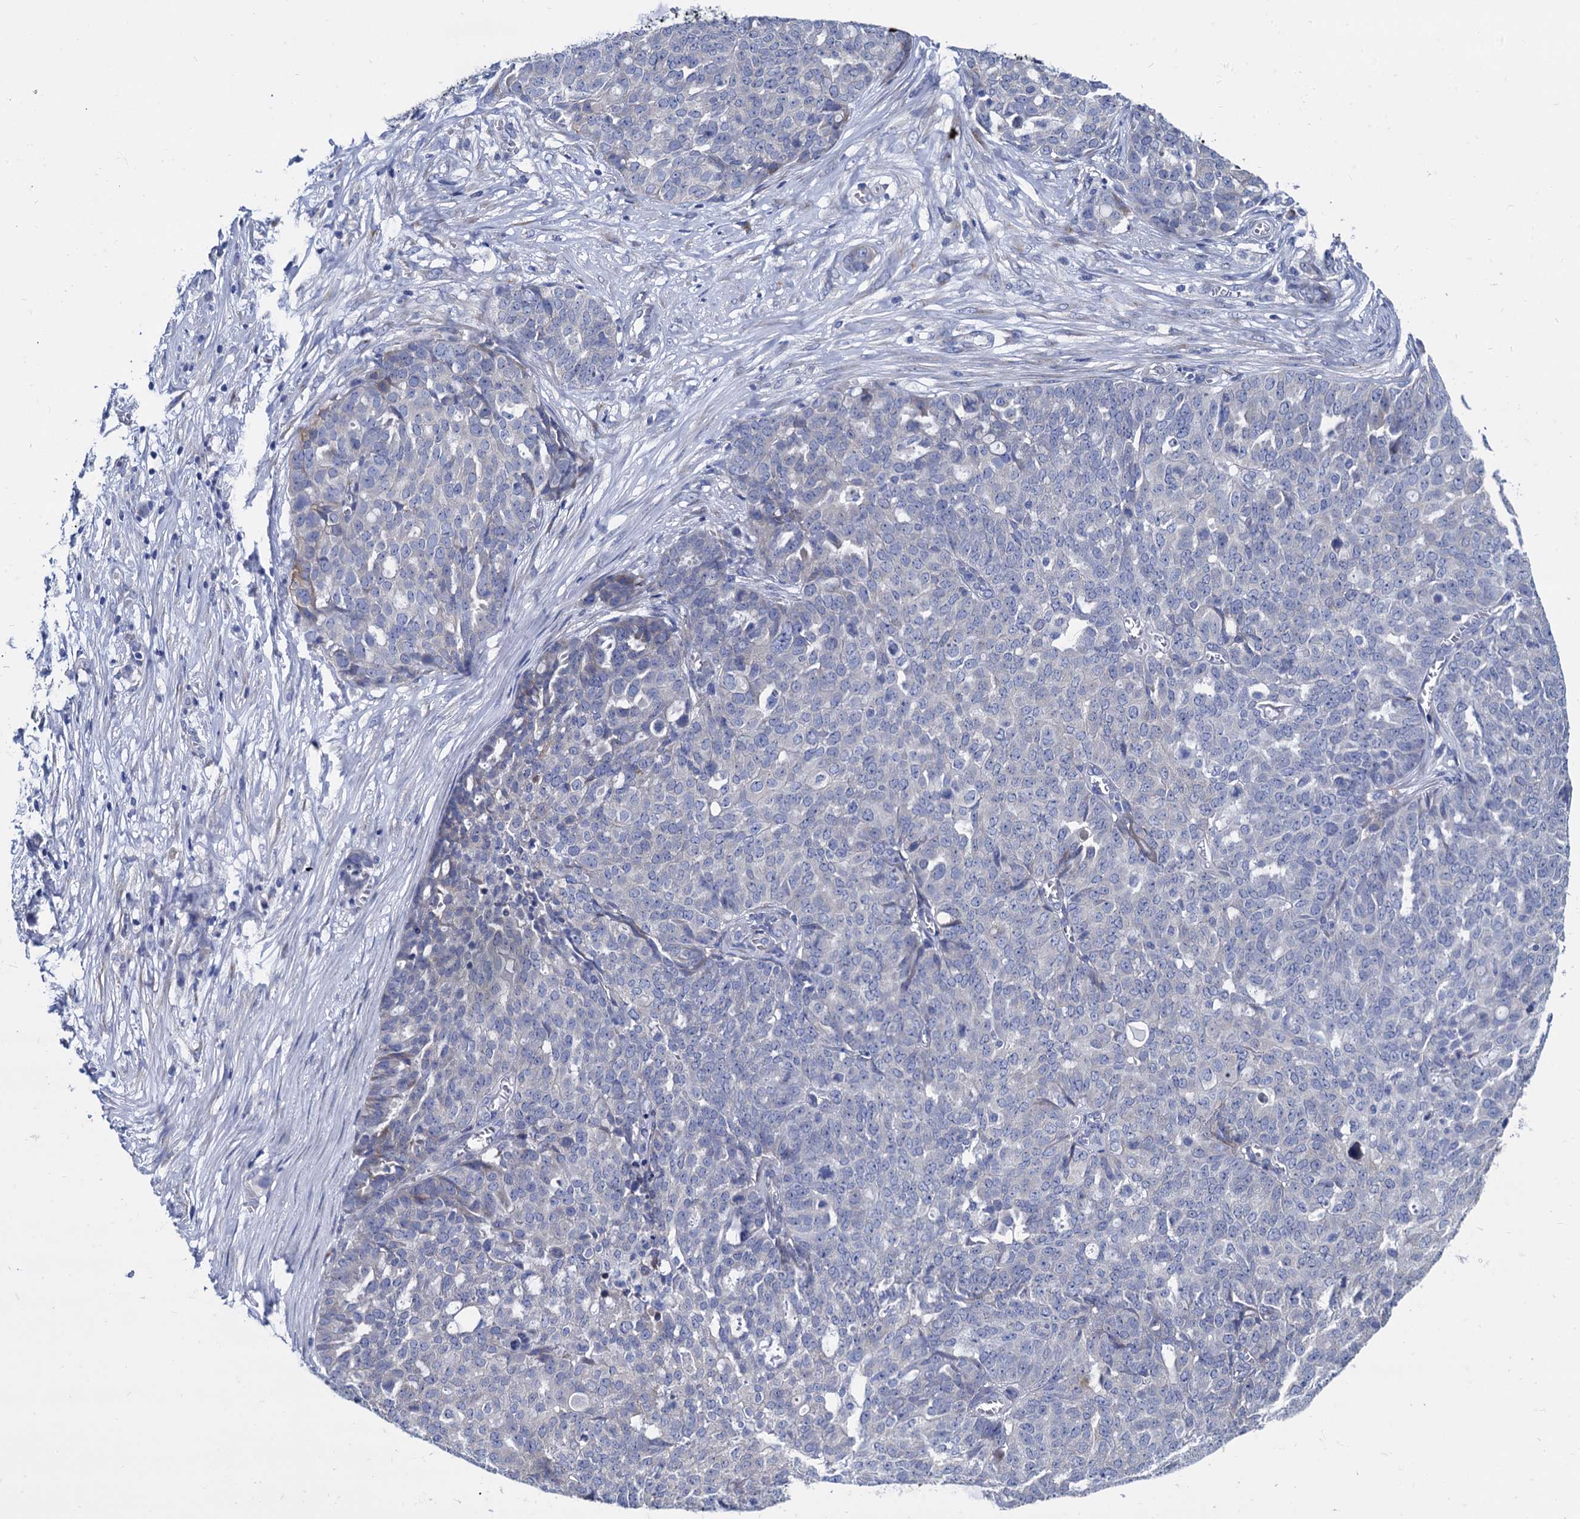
{"staining": {"intensity": "negative", "quantity": "none", "location": "none"}, "tissue": "ovarian cancer", "cell_type": "Tumor cells", "image_type": "cancer", "snomed": [{"axis": "morphology", "description": "Cystadenocarcinoma, serous, NOS"}, {"axis": "topography", "description": "Soft tissue"}, {"axis": "topography", "description": "Ovary"}], "caption": "Immunohistochemical staining of ovarian cancer demonstrates no significant positivity in tumor cells.", "gene": "FOXR2", "patient": {"sex": "female", "age": 57}}